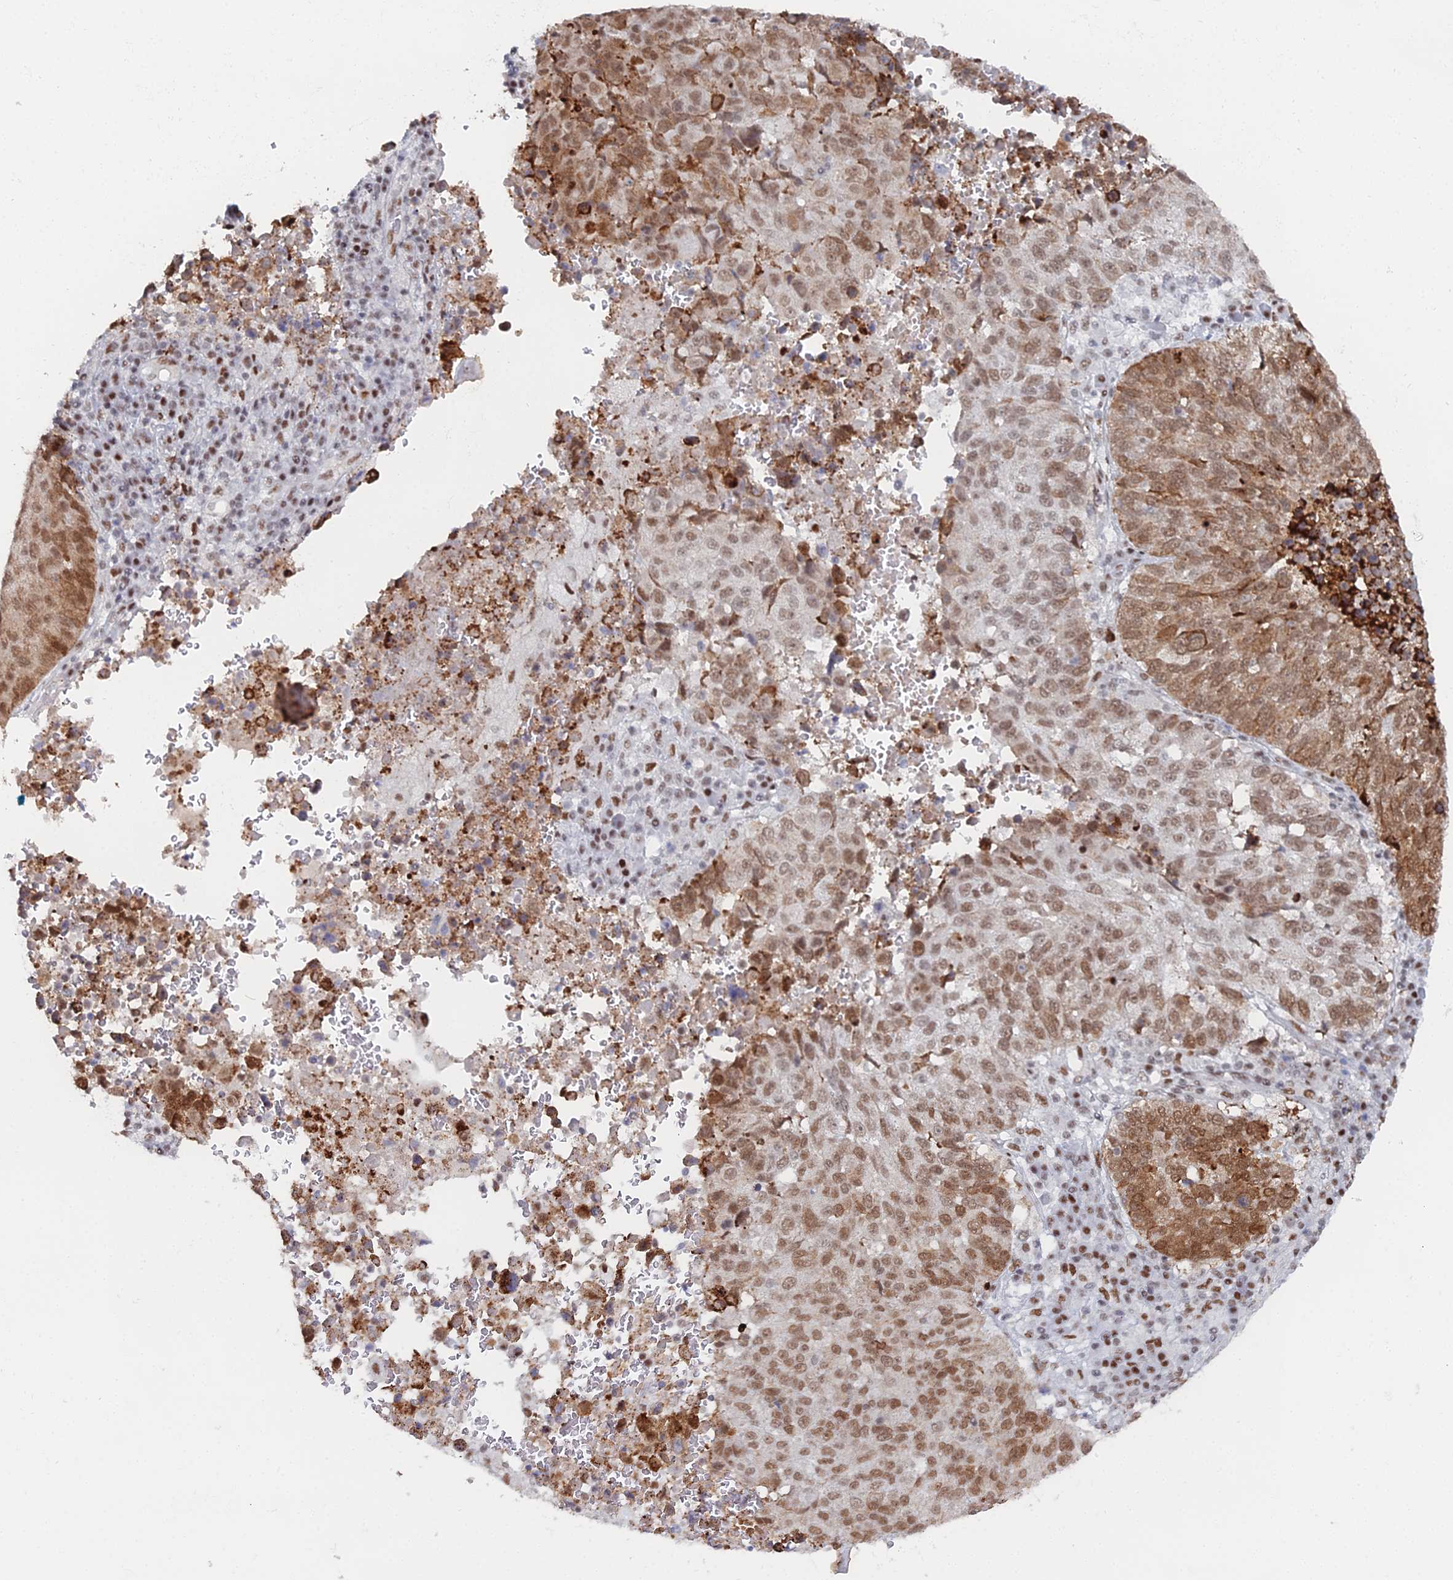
{"staining": {"intensity": "moderate", "quantity": ">75%", "location": "nuclear"}, "tissue": "lung cancer", "cell_type": "Tumor cells", "image_type": "cancer", "snomed": [{"axis": "morphology", "description": "Squamous cell carcinoma, NOS"}, {"axis": "topography", "description": "Lung"}], "caption": "A medium amount of moderate nuclear staining is identified in approximately >75% of tumor cells in lung squamous cell carcinoma tissue. (DAB (3,3'-diaminobenzidine) IHC, brown staining for protein, blue staining for nuclei).", "gene": "GSC2", "patient": {"sex": "male", "age": 73}}